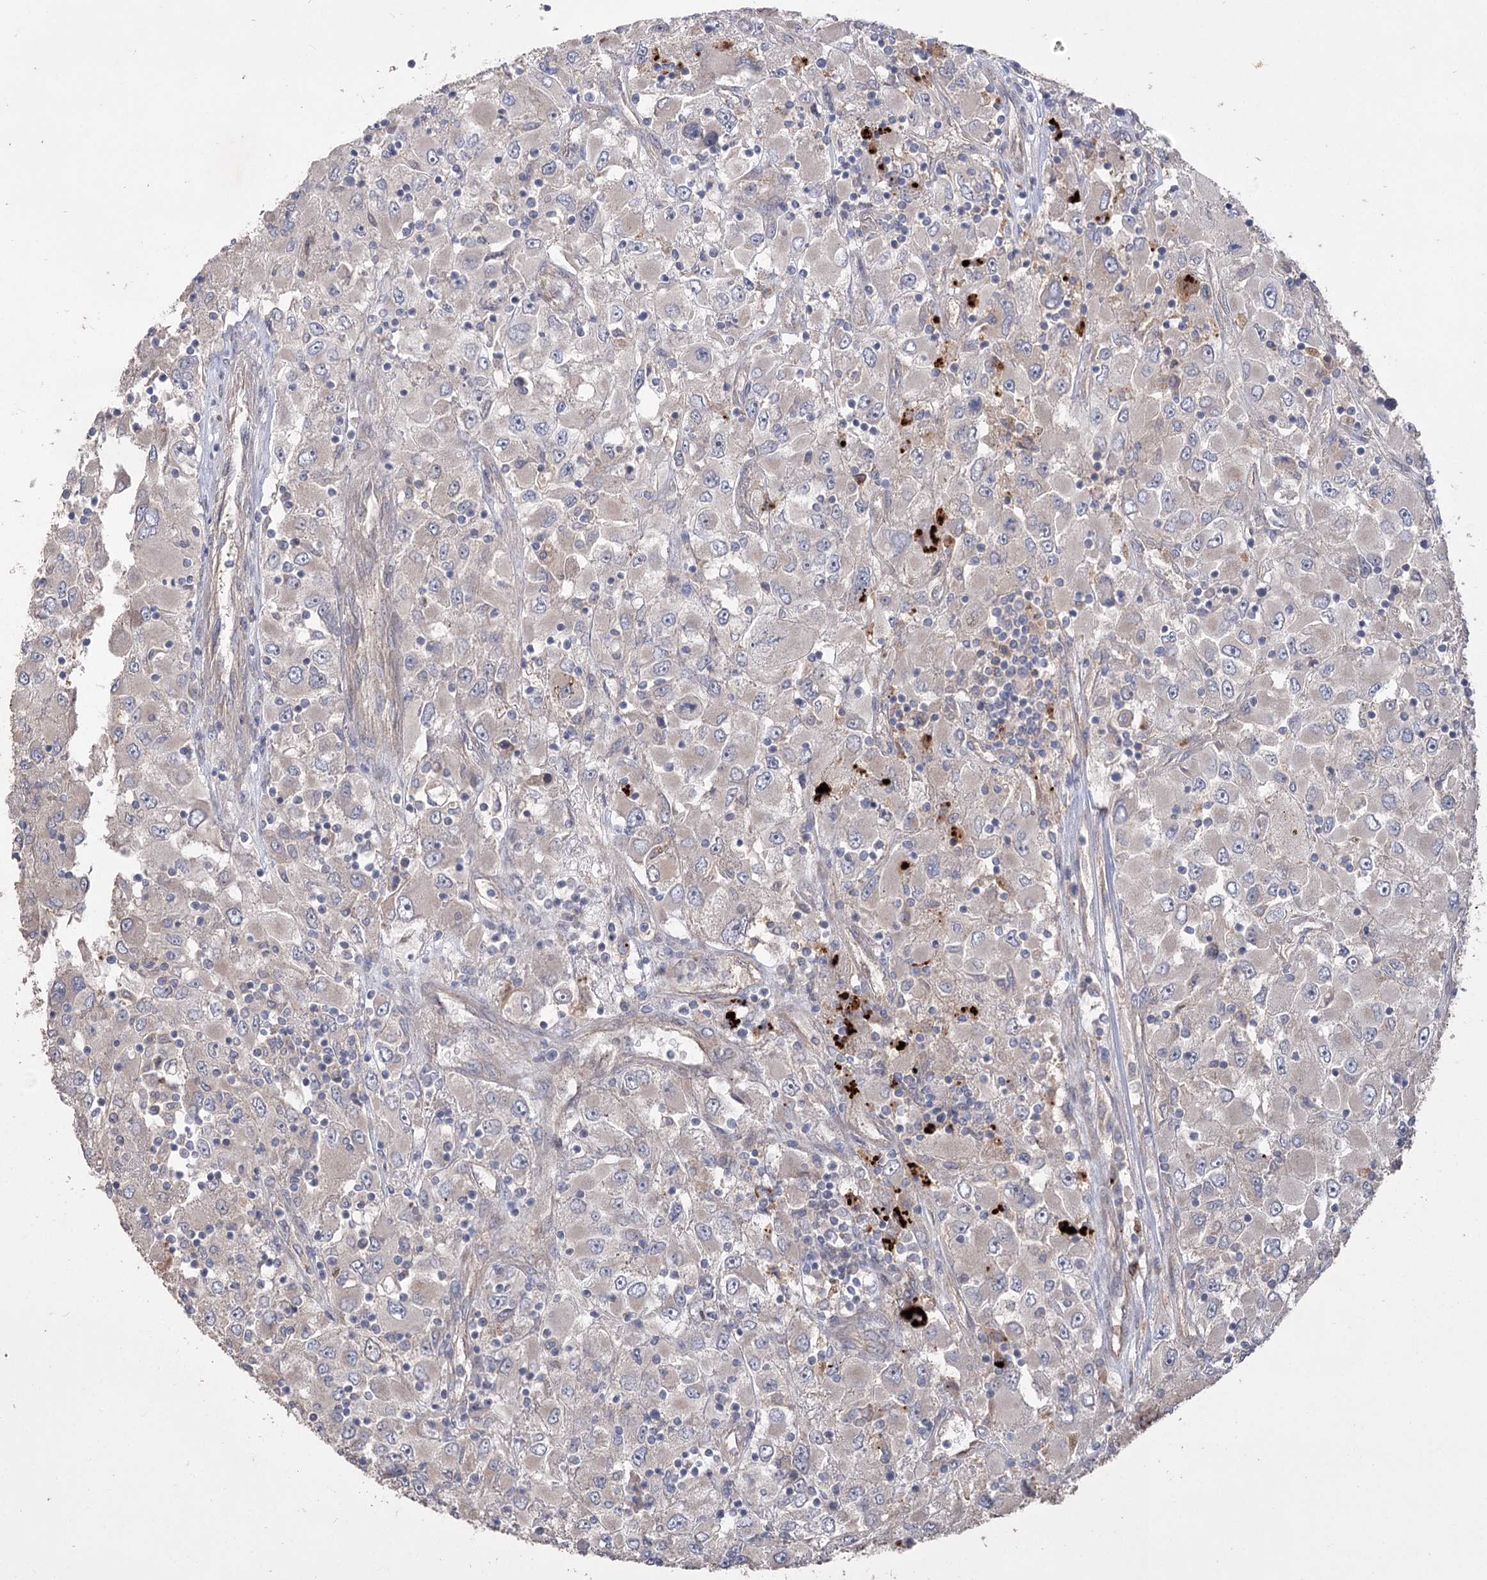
{"staining": {"intensity": "negative", "quantity": "none", "location": "none"}, "tissue": "renal cancer", "cell_type": "Tumor cells", "image_type": "cancer", "snomed": [{"axis": "morphology", "description": "Adenocarcinoma, NOS"}, {"axis": "topography", "description": "Kidney"}], "caption": "Image shows no significant protein expression in tumor cells of renal cancer (adenocarcinoma). Brightfield microscopy of immunohistochemistry stained with DAB (brown) and hematoxylin (blue), captured at high magnification.", "gene": "RIN2", "patient": {"sex": "female", "age": 52}}